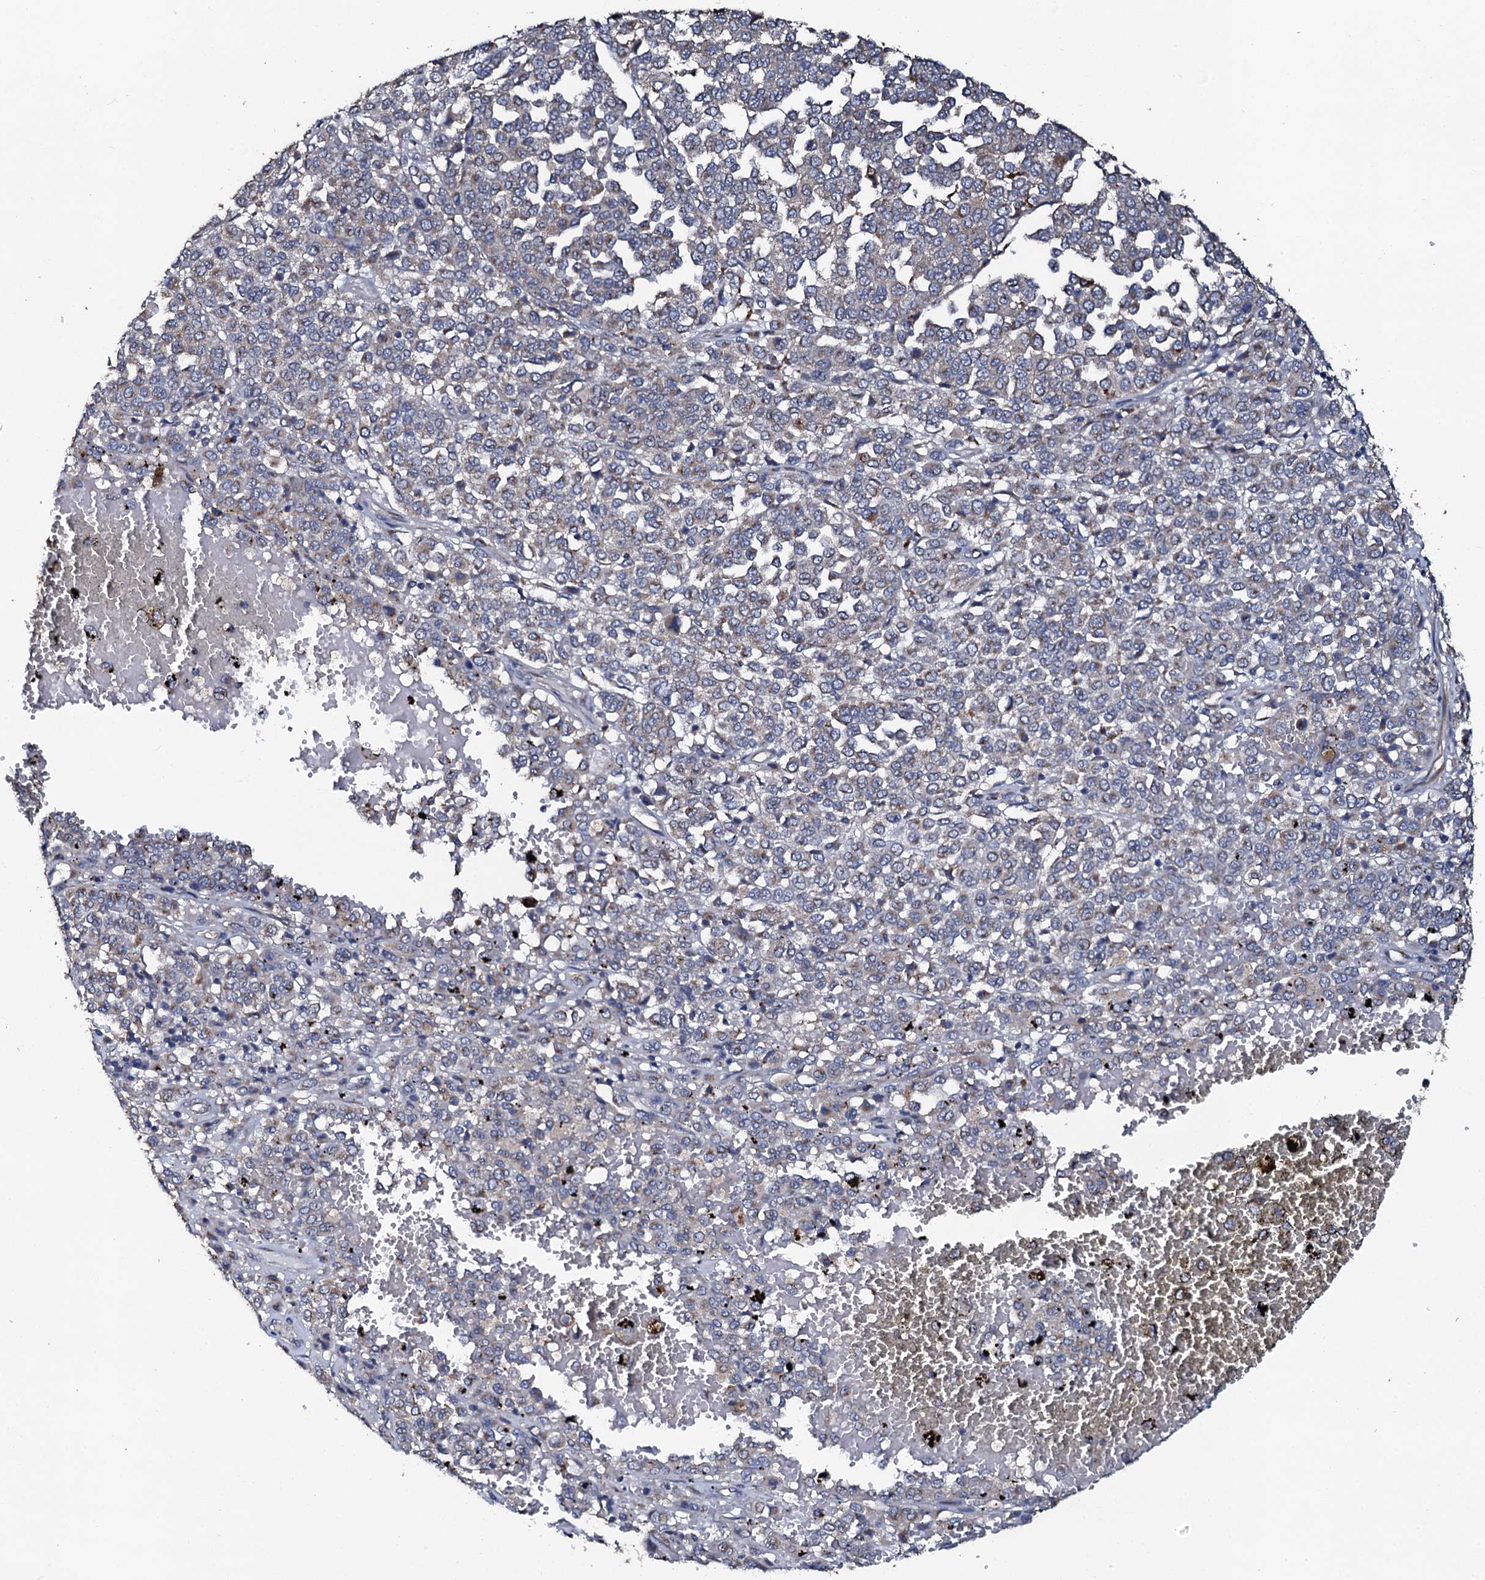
{"staining": {"intensity": "weak", "quantity": "<25%", "location": "cytoplasmic/membranous"}, "tissue": "melanoma", "cell_type": "Tumor cells", "image_type": "cancer", "snomed": [{"axis": "morphology", "description": "Malignant melanoma, Metastatic site"}, {"axis": "topography", "description": "Pancreas"}], "caption": "Human melanoma stained for a protein using IHC shows no expression in tumor cells.", "gene": "GLCE", "patient": {"sex": "female", "age": 30}}